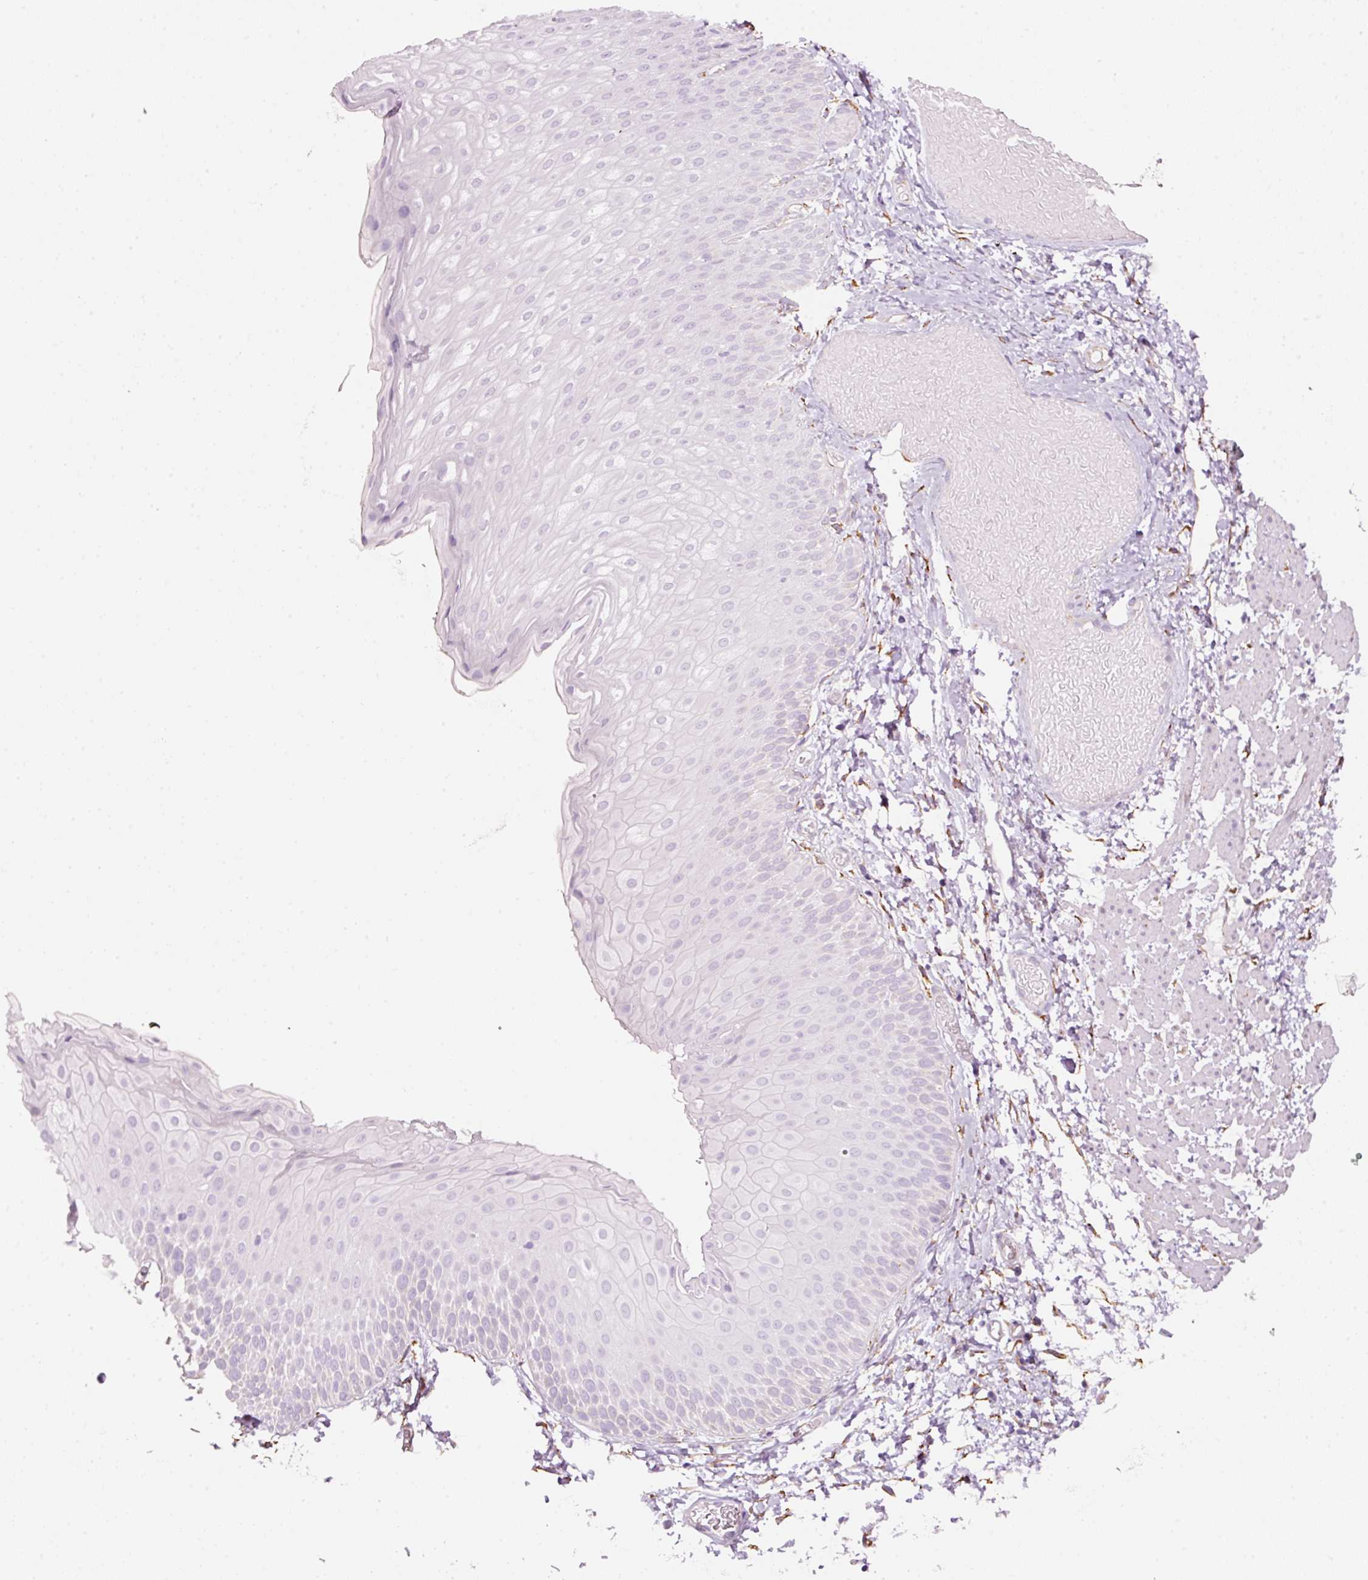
{"staining": {"intensity": "negative", "quantity": "none", "location": "none"}, "tissue": "skin", "cell_type": "Epidermal cells", "image_type": "normal", "snomed": [{"axis": "morphology", "description": "Normal tissue, NOS"}, {"axis": "topography", "description": "Anal"}], "caption": "Immunohistochemistry histopathology image of unremarkable human skin stained for a protein (brown), which exhibits no staining in epidermal cells. The staining is performed using DAB (3,3'-diaminobenzidine) brown chromogen with nuclei counter-stained in using hematoxylin.", "gene": "GCG", "patient": {"sex": "female", "age": 40}}